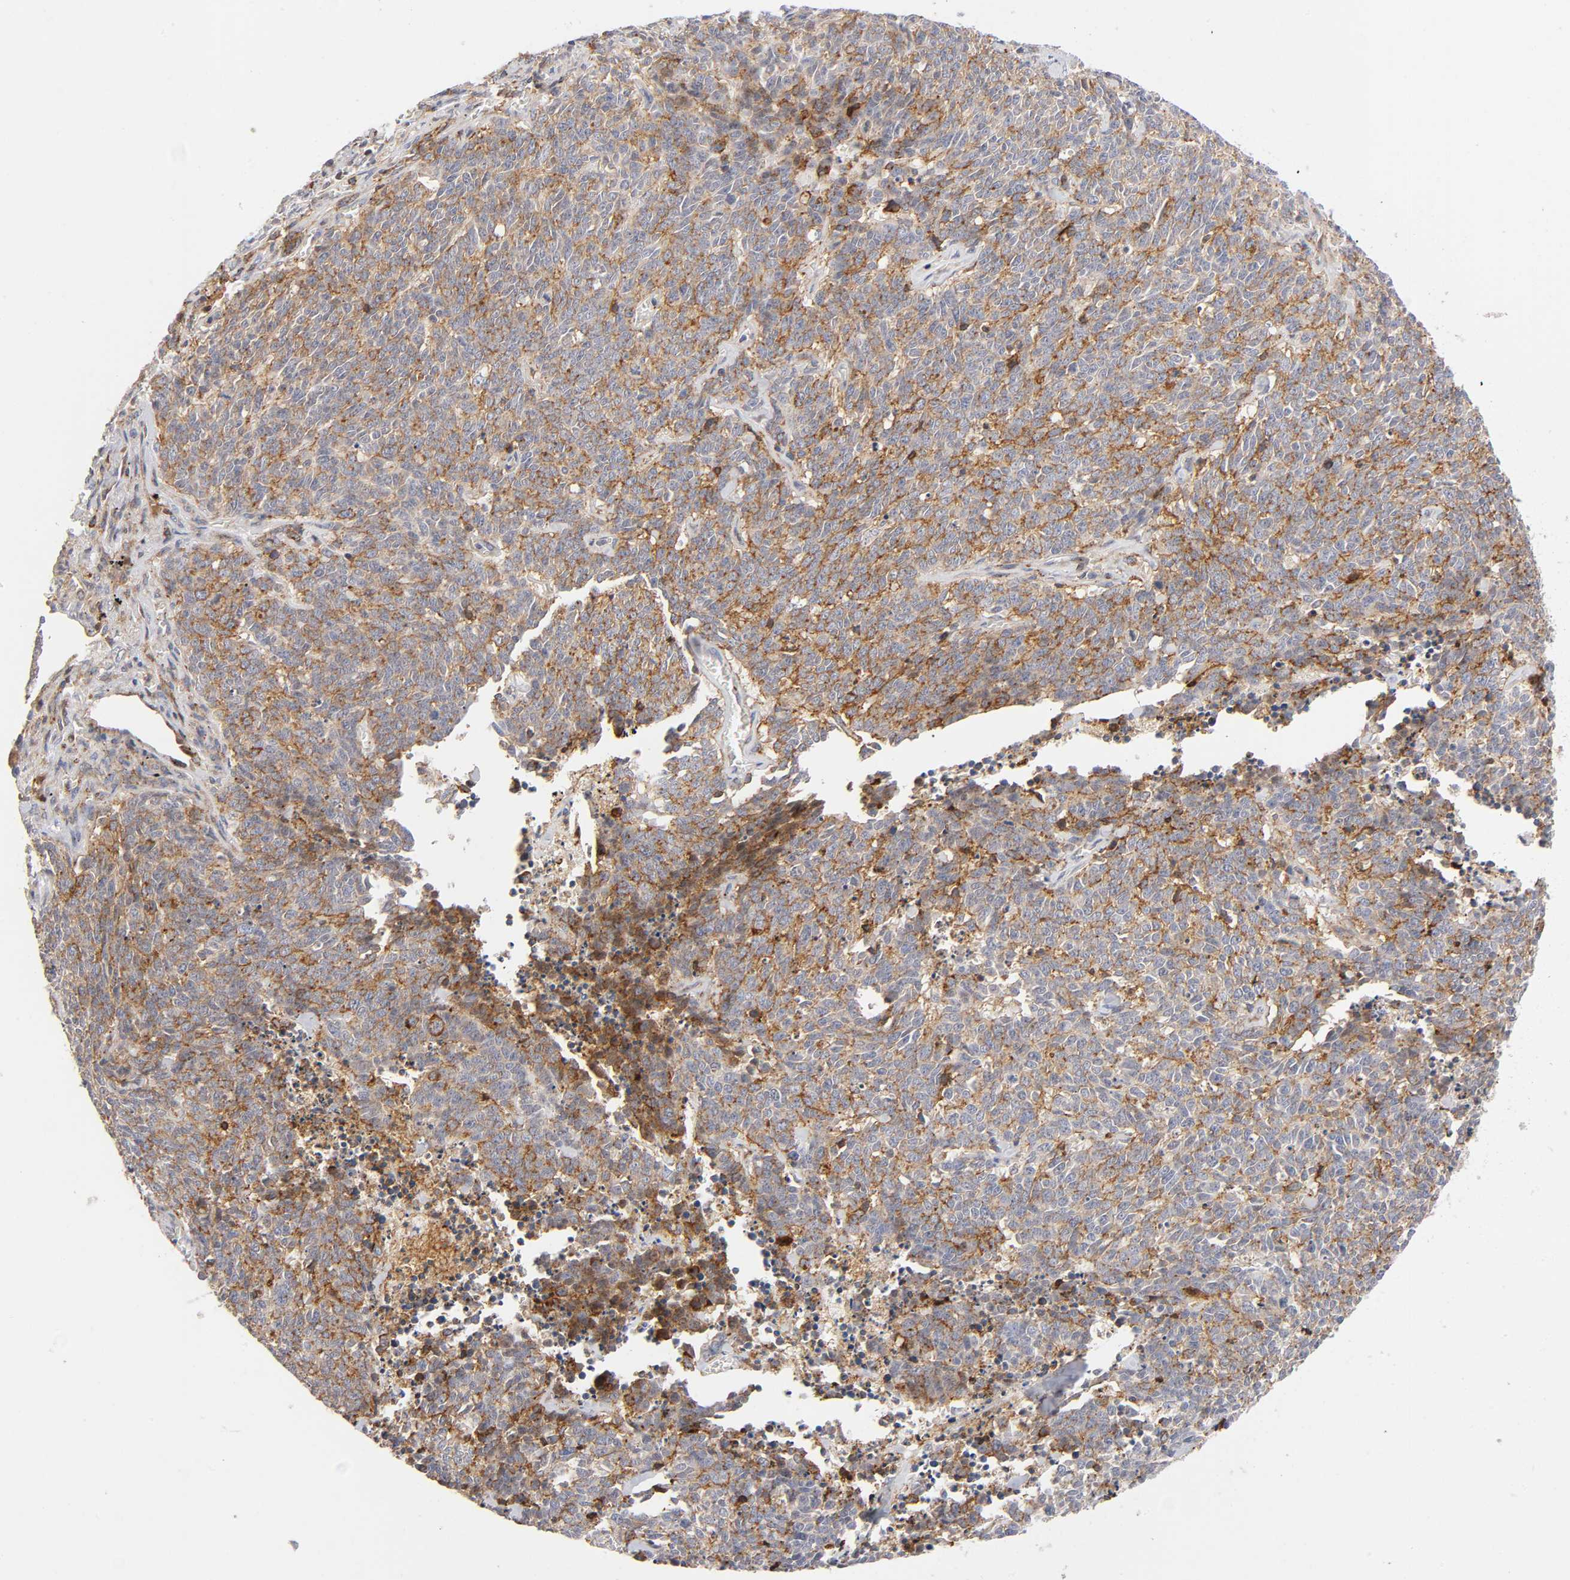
{"staining": {"intensity": "moderate", "quantity": "25%-75%", "location": "cytoplasmic/membranous"}, "tissue": "lung cancer", "cell_type": "Tumor cells", "image_type": "cancer", "snomed": [{"axis": "morphology", "description": "Neoplasm, malignant, NOS"}, {"axis": "topography", "description": "Lung"}], "caption": "Protein analysis of neoplasm (malignant) (lung) tissue demonstrates moderate cytoplasmic/membranous staining in about 25%-75% of tumor cells.", "gene": "ANXA7", "patient": {"sex": "female", "age": 58}}